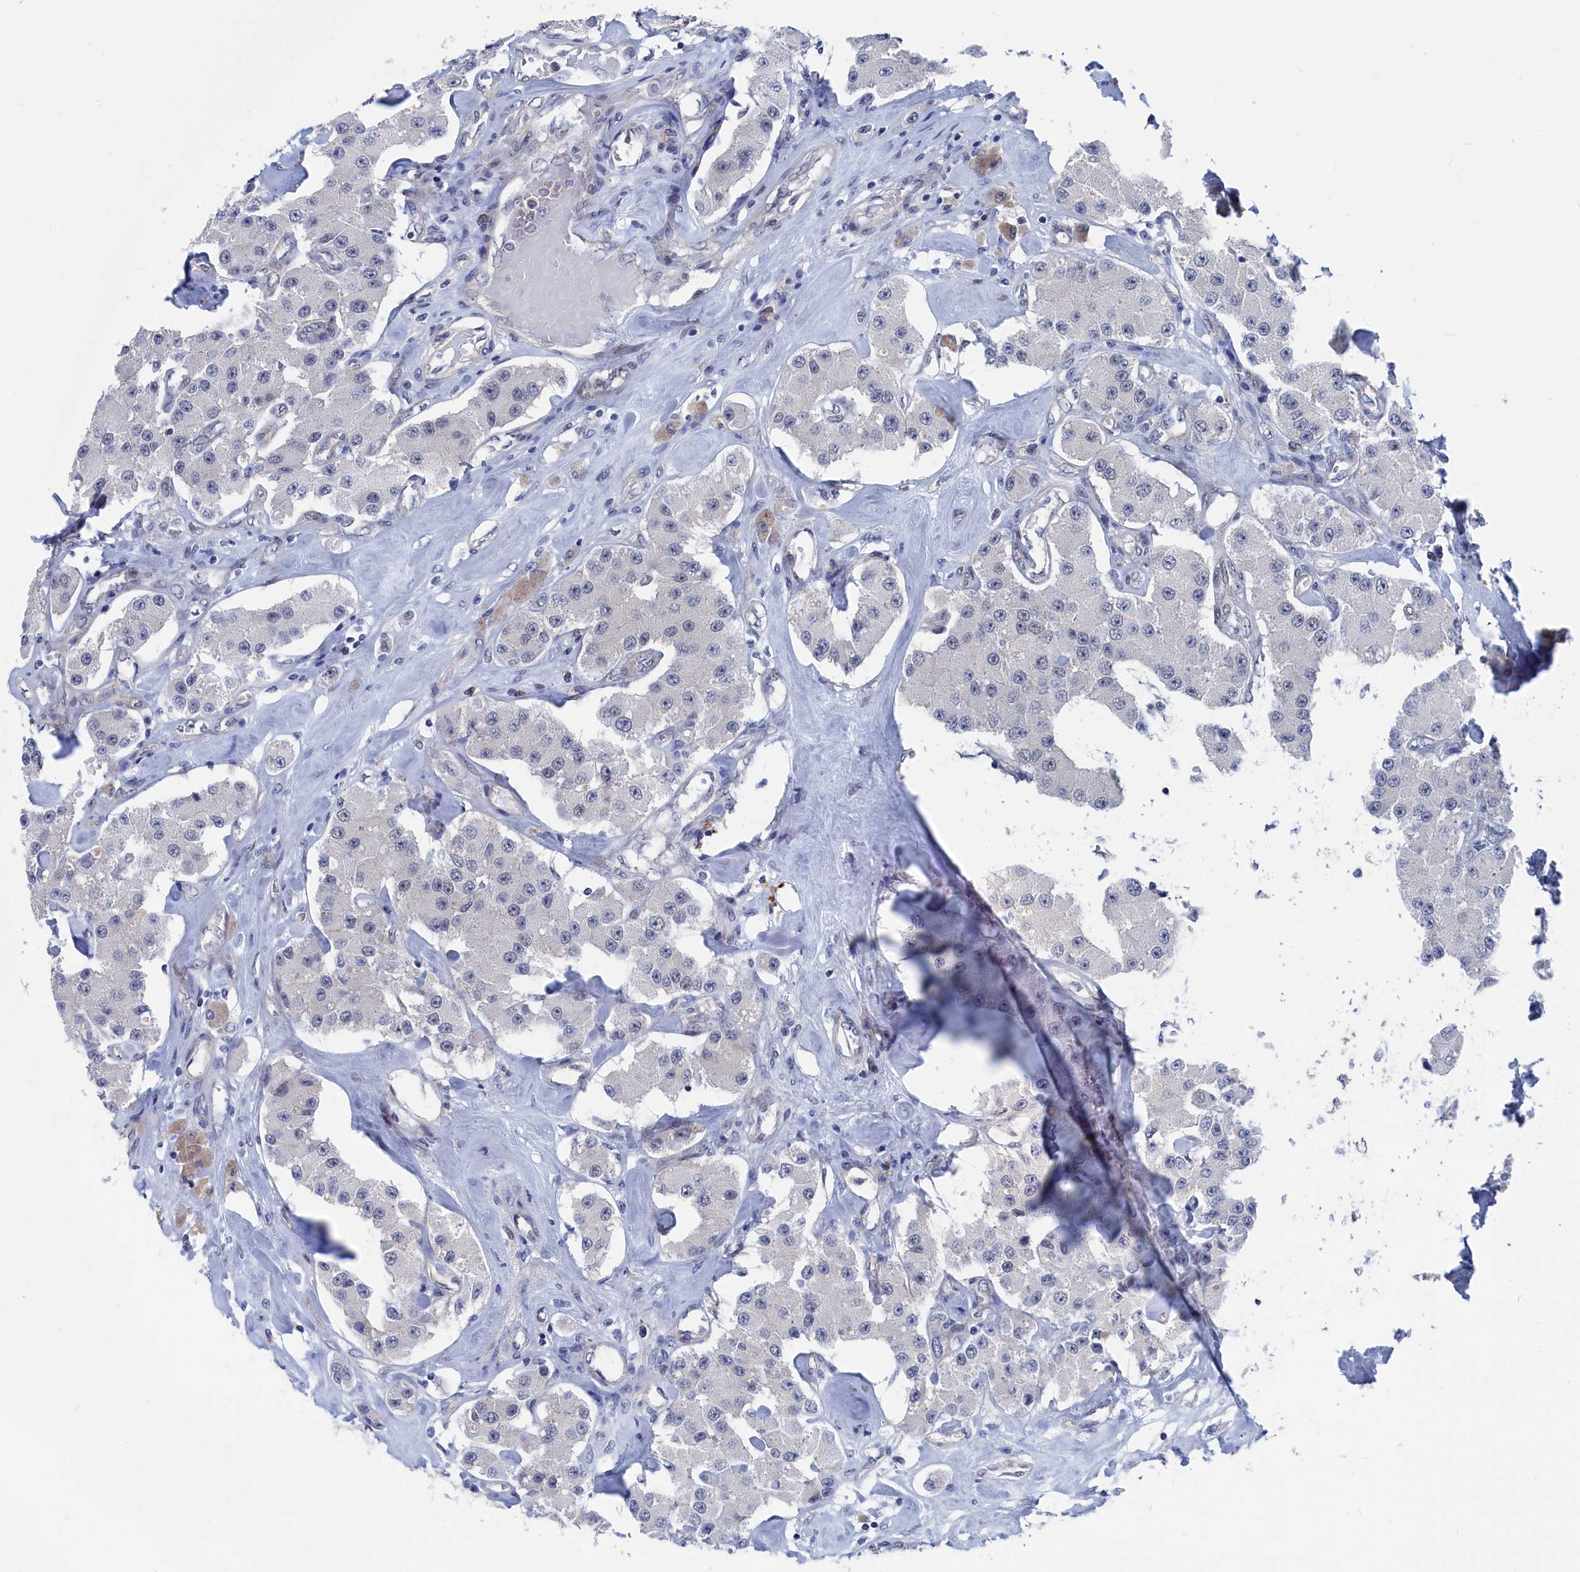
{"staining": {"intensity": "negative", "quantity": "none", "location": "none"}, "tissue": "carcinoid", "cell_type": "Tumor cells", "image_type": "cancer", "snomed": [{"axis": "morphology", "description": "Carcinoid, malignant, NOS"}, {"axis": "topography", "description": "Pancreas"}], "caption": "High power microscopy photomicrograph of an IHC image of carcinoid, revealing no significant positivity in tumor cells.", "gene": "MARCHF3", "patient": {"sex": "male", "age": 41}}